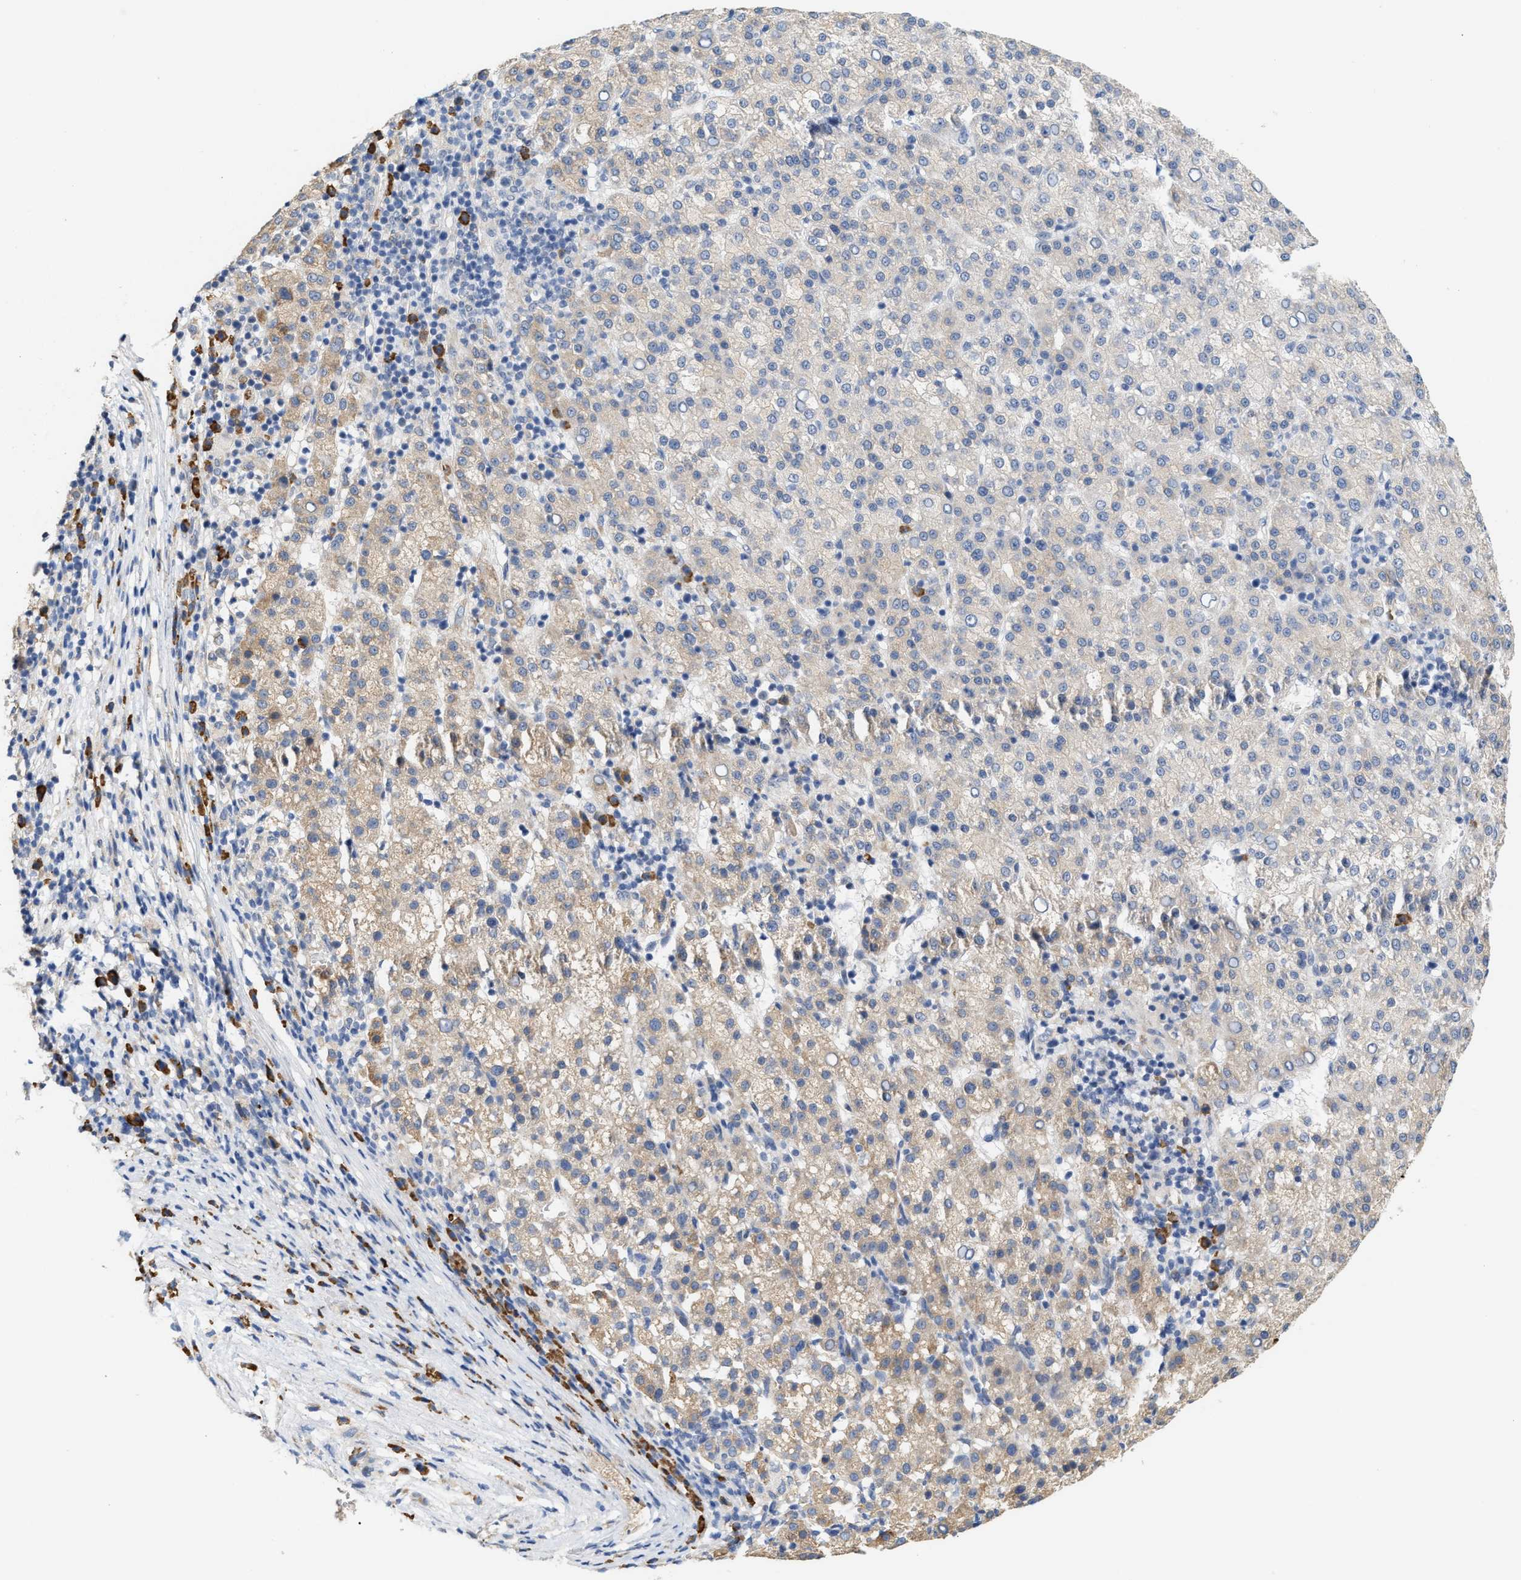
{"staining": {"intensity": "weak", "quantity": "25%-75%", "location": "cytoplasmic/membranous"}, "tissue": "liver cancer", "cell_type": "Tumor cells", "image_type": "cancer", "snomed": [{"axis": "morphology", "description": "Carcinoma, Hepatocellular, NOS"}, {"axis": "topography", "description": "Liver"}], "caption": "Approximately 25%-75% of tumor cells in hepatocellular carcinoma (liver) display weak cytoplasmic/membranous protein positivity as visualized by brown immunohistochemical staining.", "gene": "RYR2", "patient": {"sex": "female", "age": 58}}